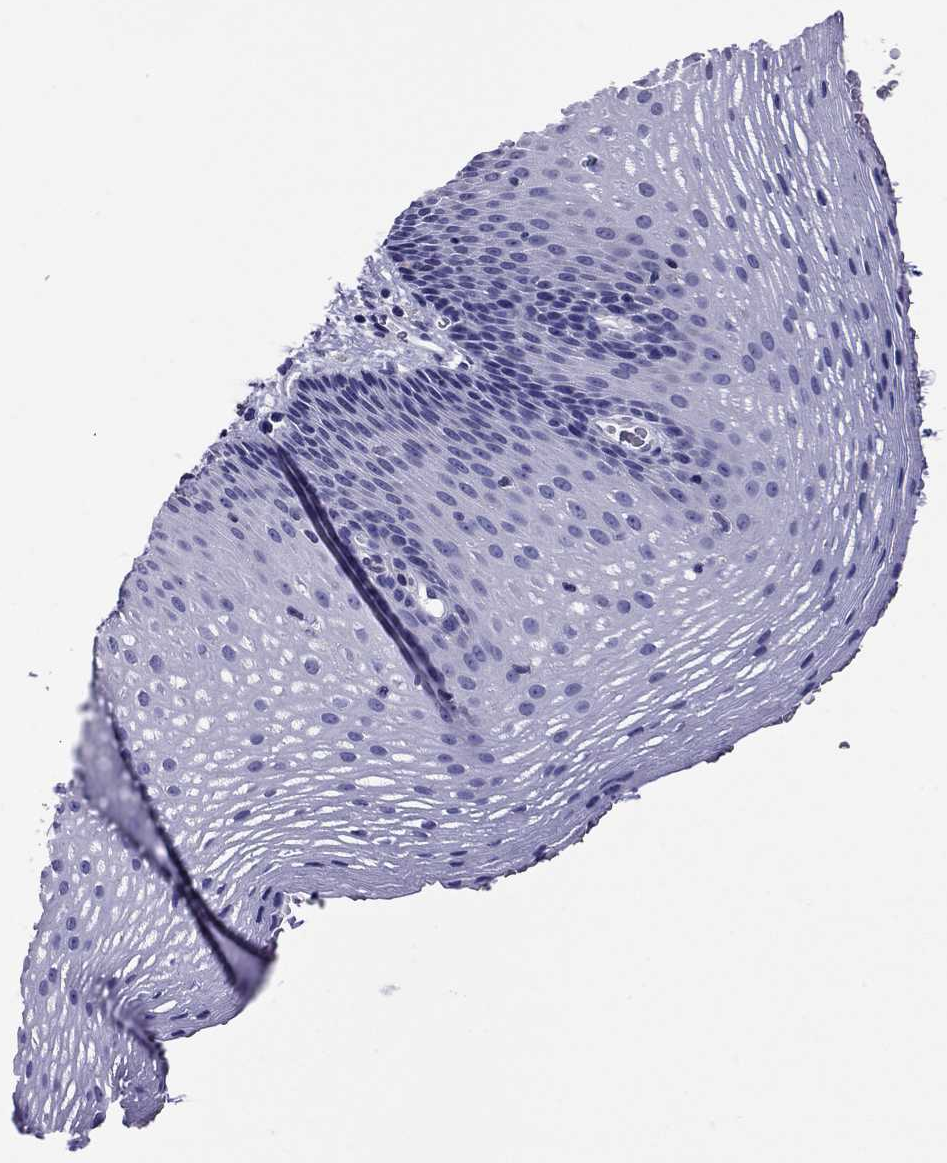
{"staining": {"intensity": "negative", "quantity": "none", "location": "none"}, "tissue": "esophagus", "cell_type": "Squamous epithelial cells", "image_type": "normal", "snomed": [{"axis": "morphology", "description": "Normal tissue, NOS"}, {"axis": "topography", "description": "Esophagus"}], "caption": "High magnification brightfield microscopy of benign esophagus stained with DAB (3,3'-diaminobenzidine) (brown) and counterstained with hematoxylin (blue): squamous epithelial cells show no significant expression. The staining was performed using DAB (3,3'-diaminobenzidine) to visualize the protein expression in brown, while the nuclei were stained in blue with hematoxylin (Magnification: 20x).", "gene": "SCG2", "patient": {"sex": "male", "age": 76}}